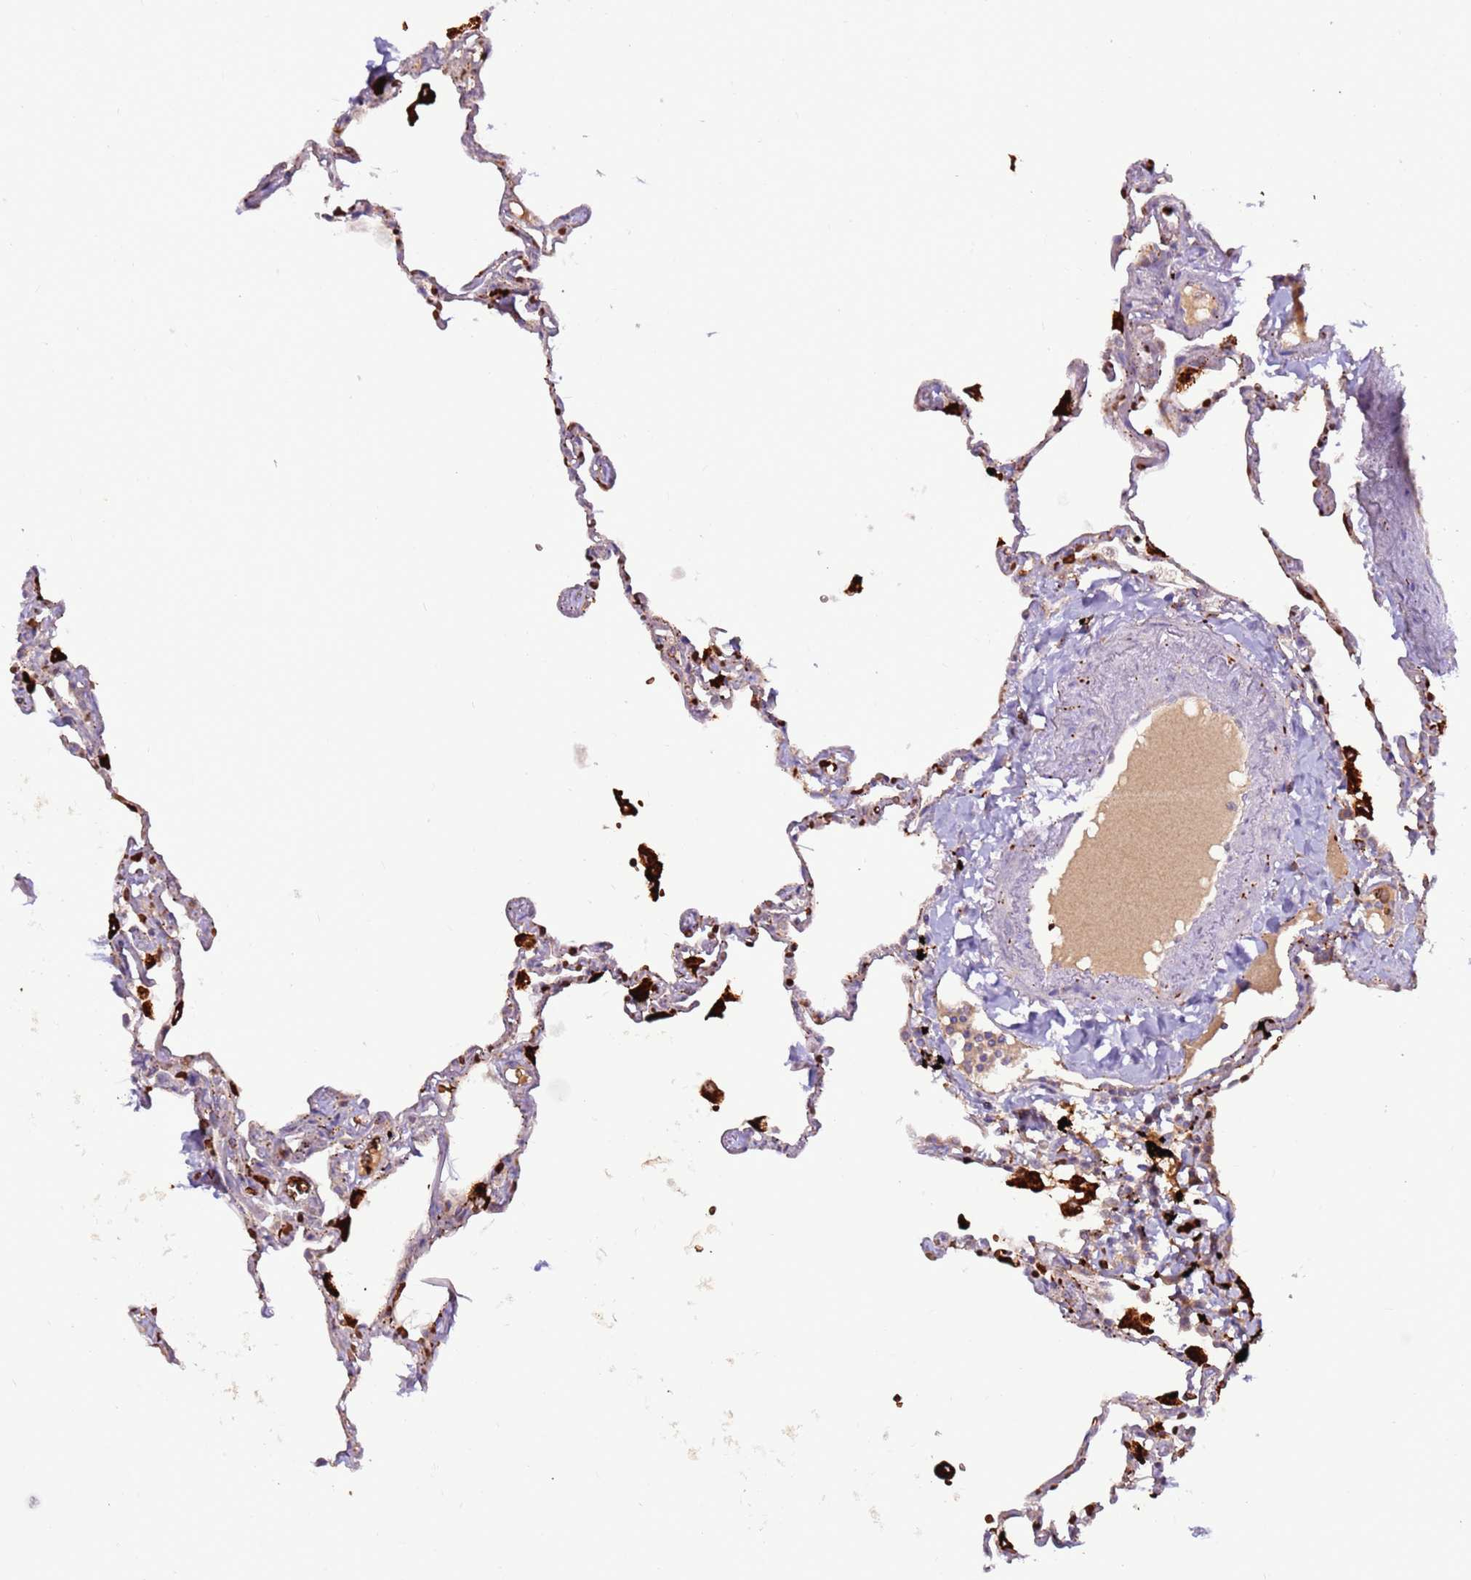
{"staining": {"intensity": "strong", "quantity": "<25%", "location": "cytoplasmic/membranous"}, "tissue": "lung", "cell_type": "Alveolar cells", "image_type": "normal", "snomed": [{"axis": "morphology", "description": "Normal tissue, NOS"}, {"axis": "topography", "description": "Lung"}], "caption": "Immunohistochemistry micrograph of unremarkable lung: human lung stained using IHC displays medium levels of strong protein expression localized specifically in the cytoplasmic/membranous of alveolar cells, appearing as a cytoplasmic/membranous brown color.", "gene": "VPS36", "patient": {"sex": "female", "age": 67}}